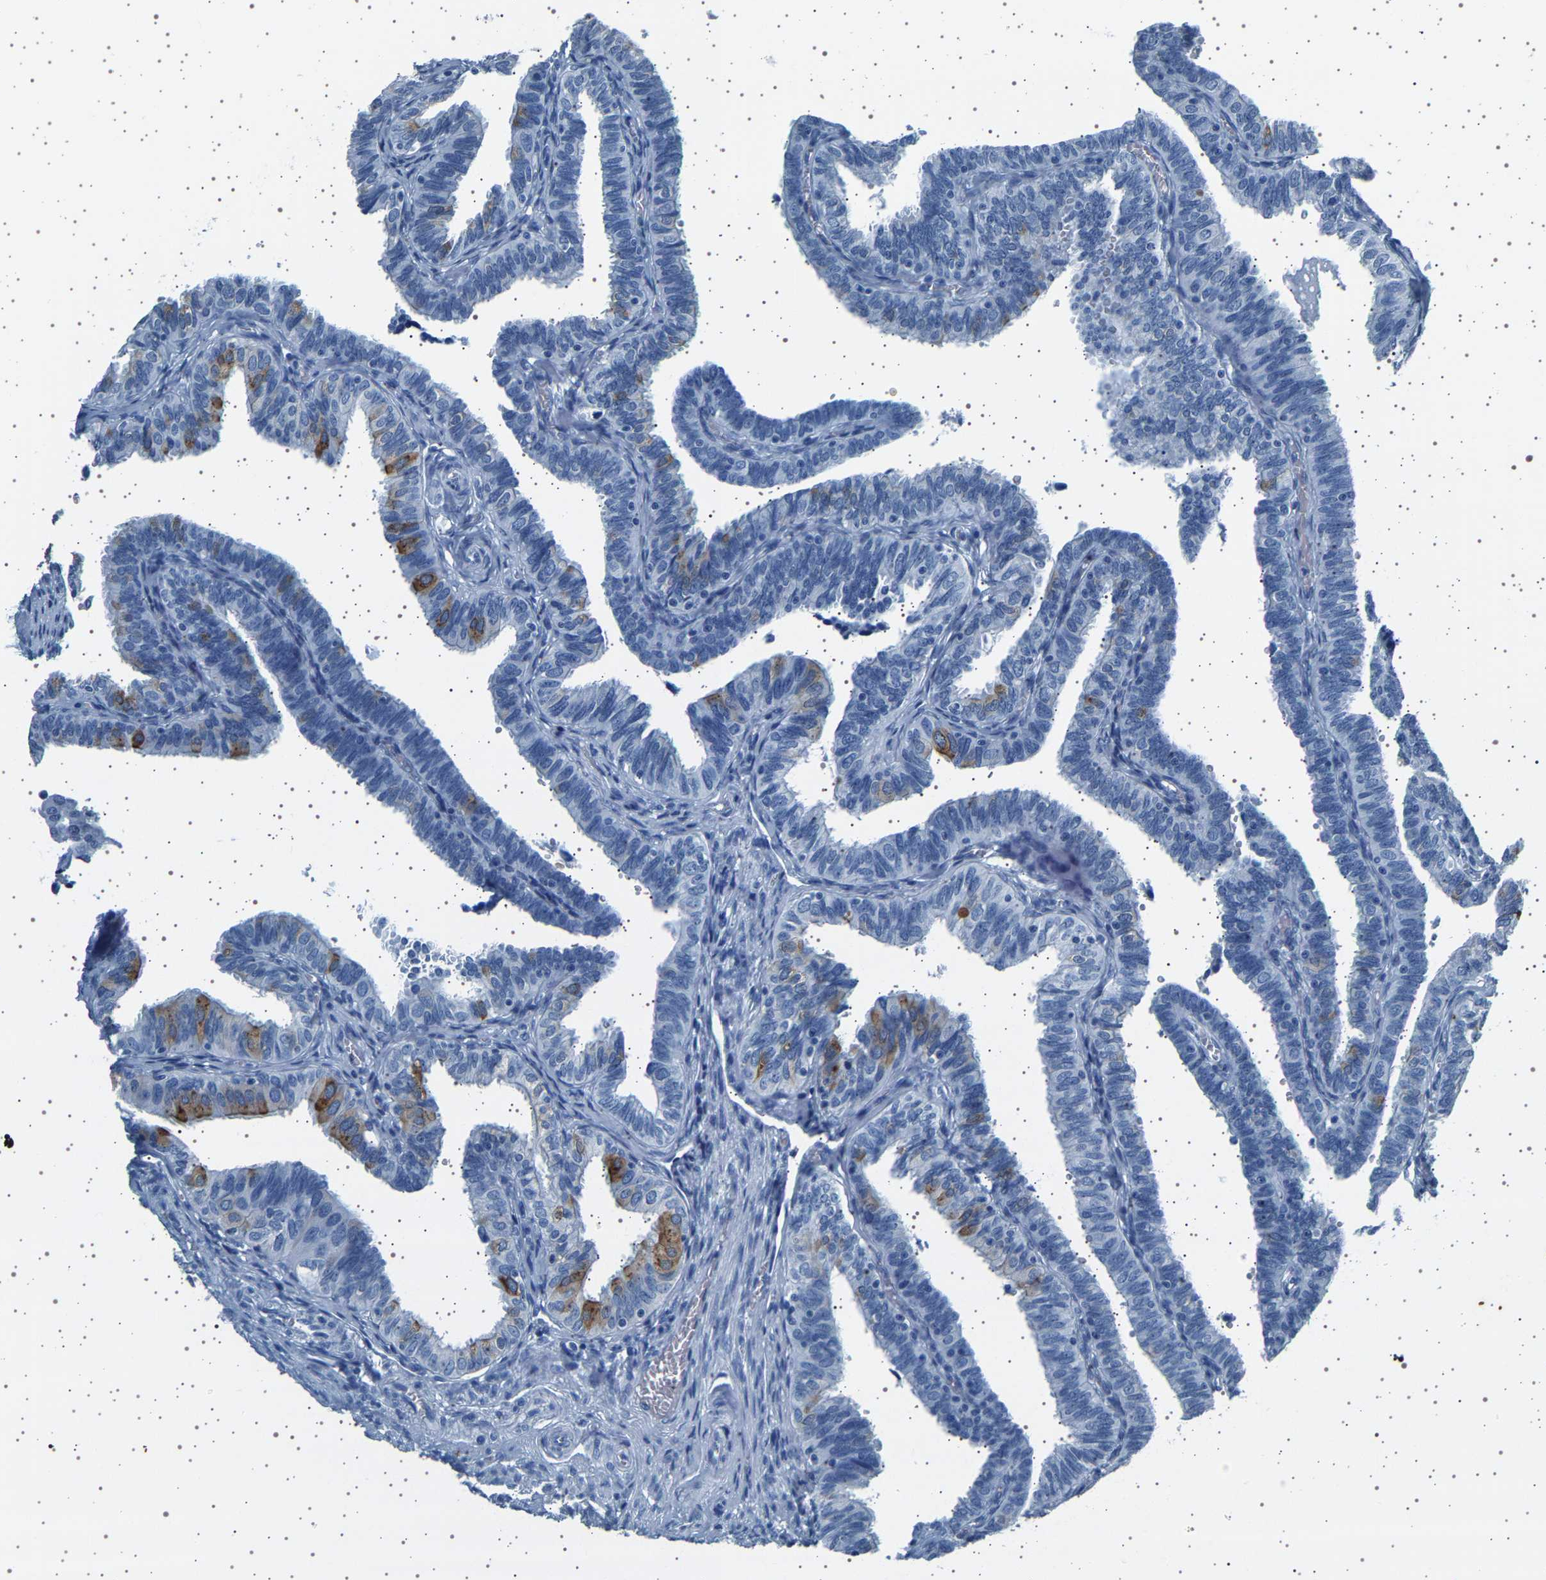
{"staining": {"intensity": "moderate", "quantity": "<25%", "location": "cytoplasmic/membranous"}, "tissue": "fallopian tube", "cell_type": "Glandular cells", "image_type": "normal", "snomed": [{"axis": "morphology", "description": "Normal tissue, NOS"}, {"axis": "topography", "description": "Fallopian tube"}], "caption": "A micrograph showing moderate cytoplasmic/membranous expression in approximately <25% of glandular cells in benign fallopian tube, as visualized by brown immunohistochemical staining.", "gene": "TFF3", "patient": {"sex": "female", "age": 46}}